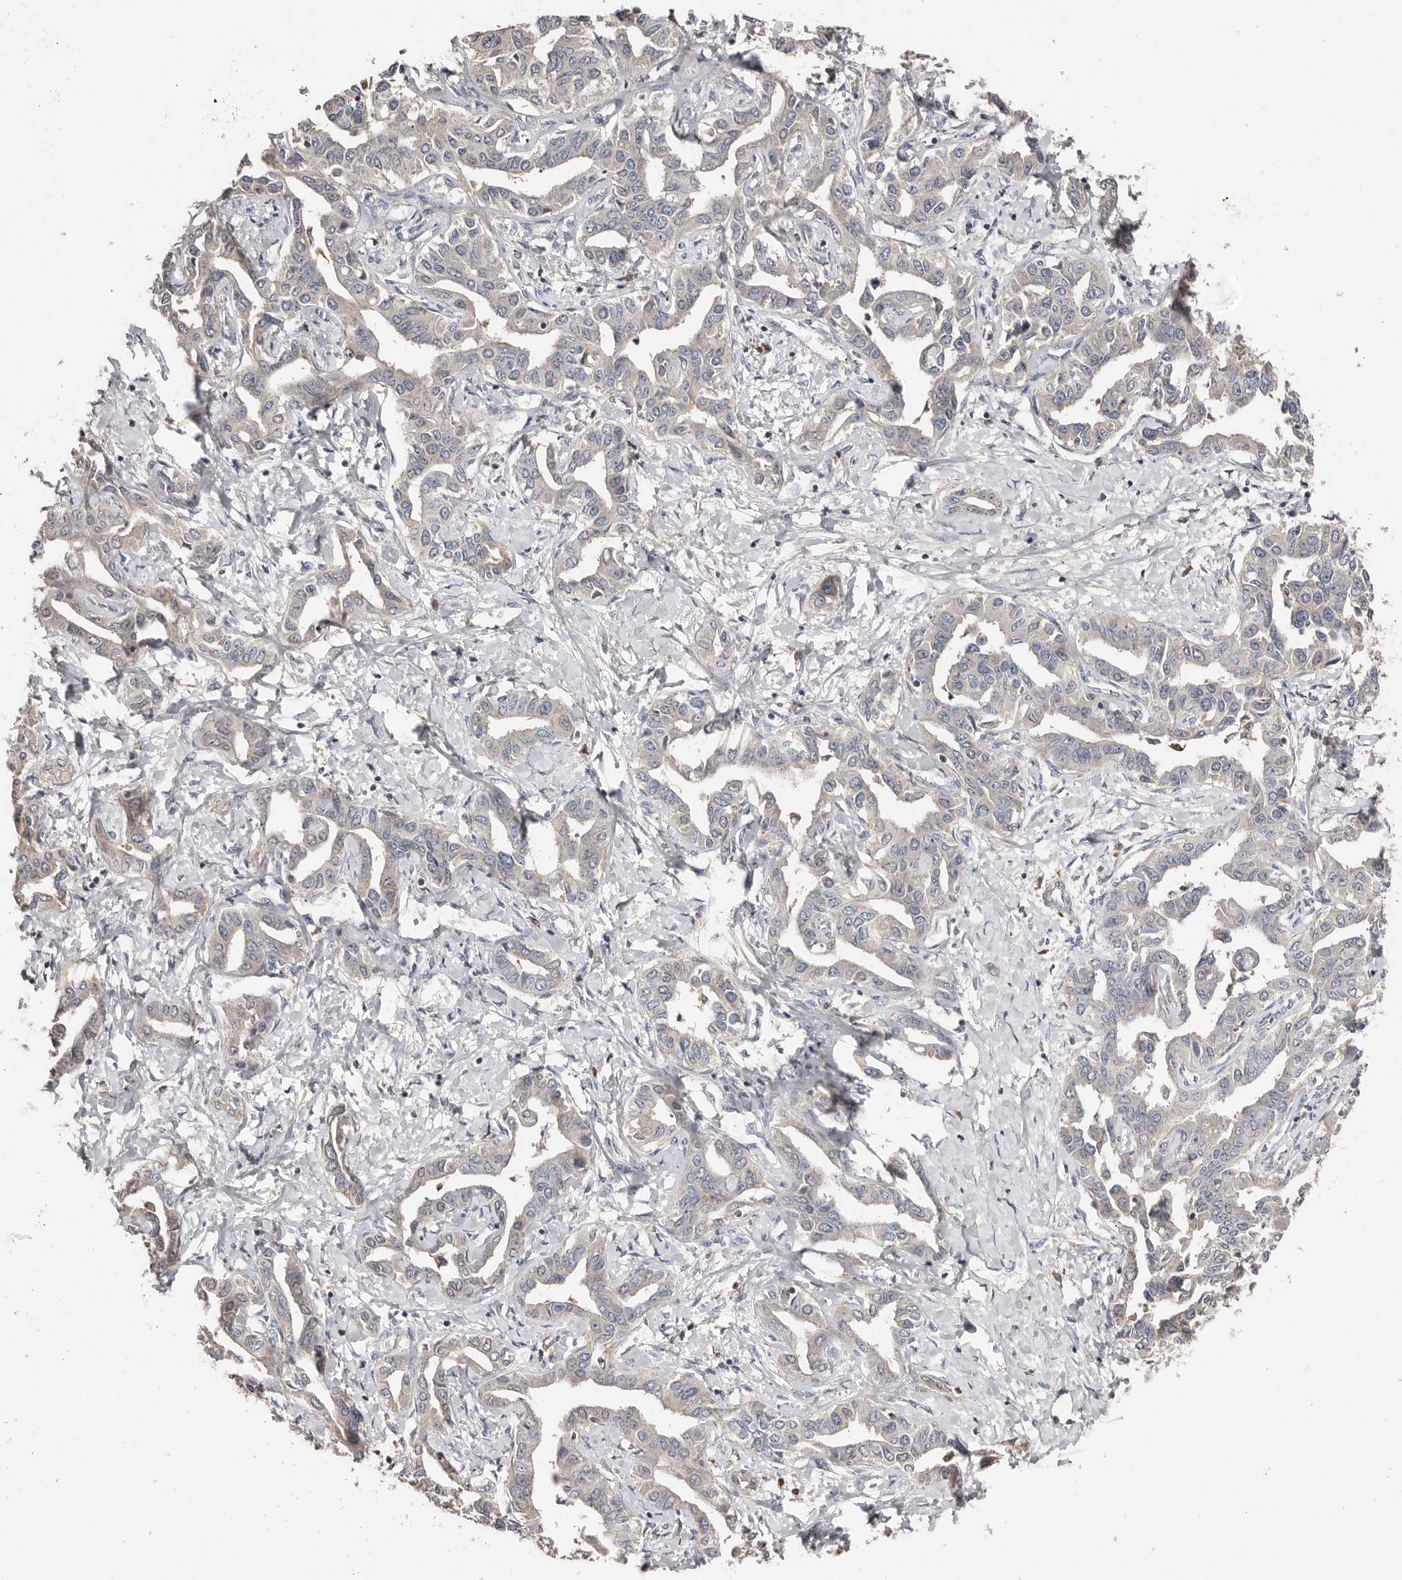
{"staining": {"intensity": "negative", "quantity": "none", "location": "none"}, "tissue": "liver cancer", "cell_type": "Tumor cells", "image_type": "cancer", "snomed": [{"axis": "morphology", "description": "Cholangiocarcinoma"}, {"axis": "topography", "description": "Liver"}], "caption": "An IHC micrograph of cholangiocarcinoma (liver) is shown. There is no staining in tumor cells of cholangiocarcinoma (liver).", "gene": "SLC39A2", "patient": {"sex": "male", "age": 59}}